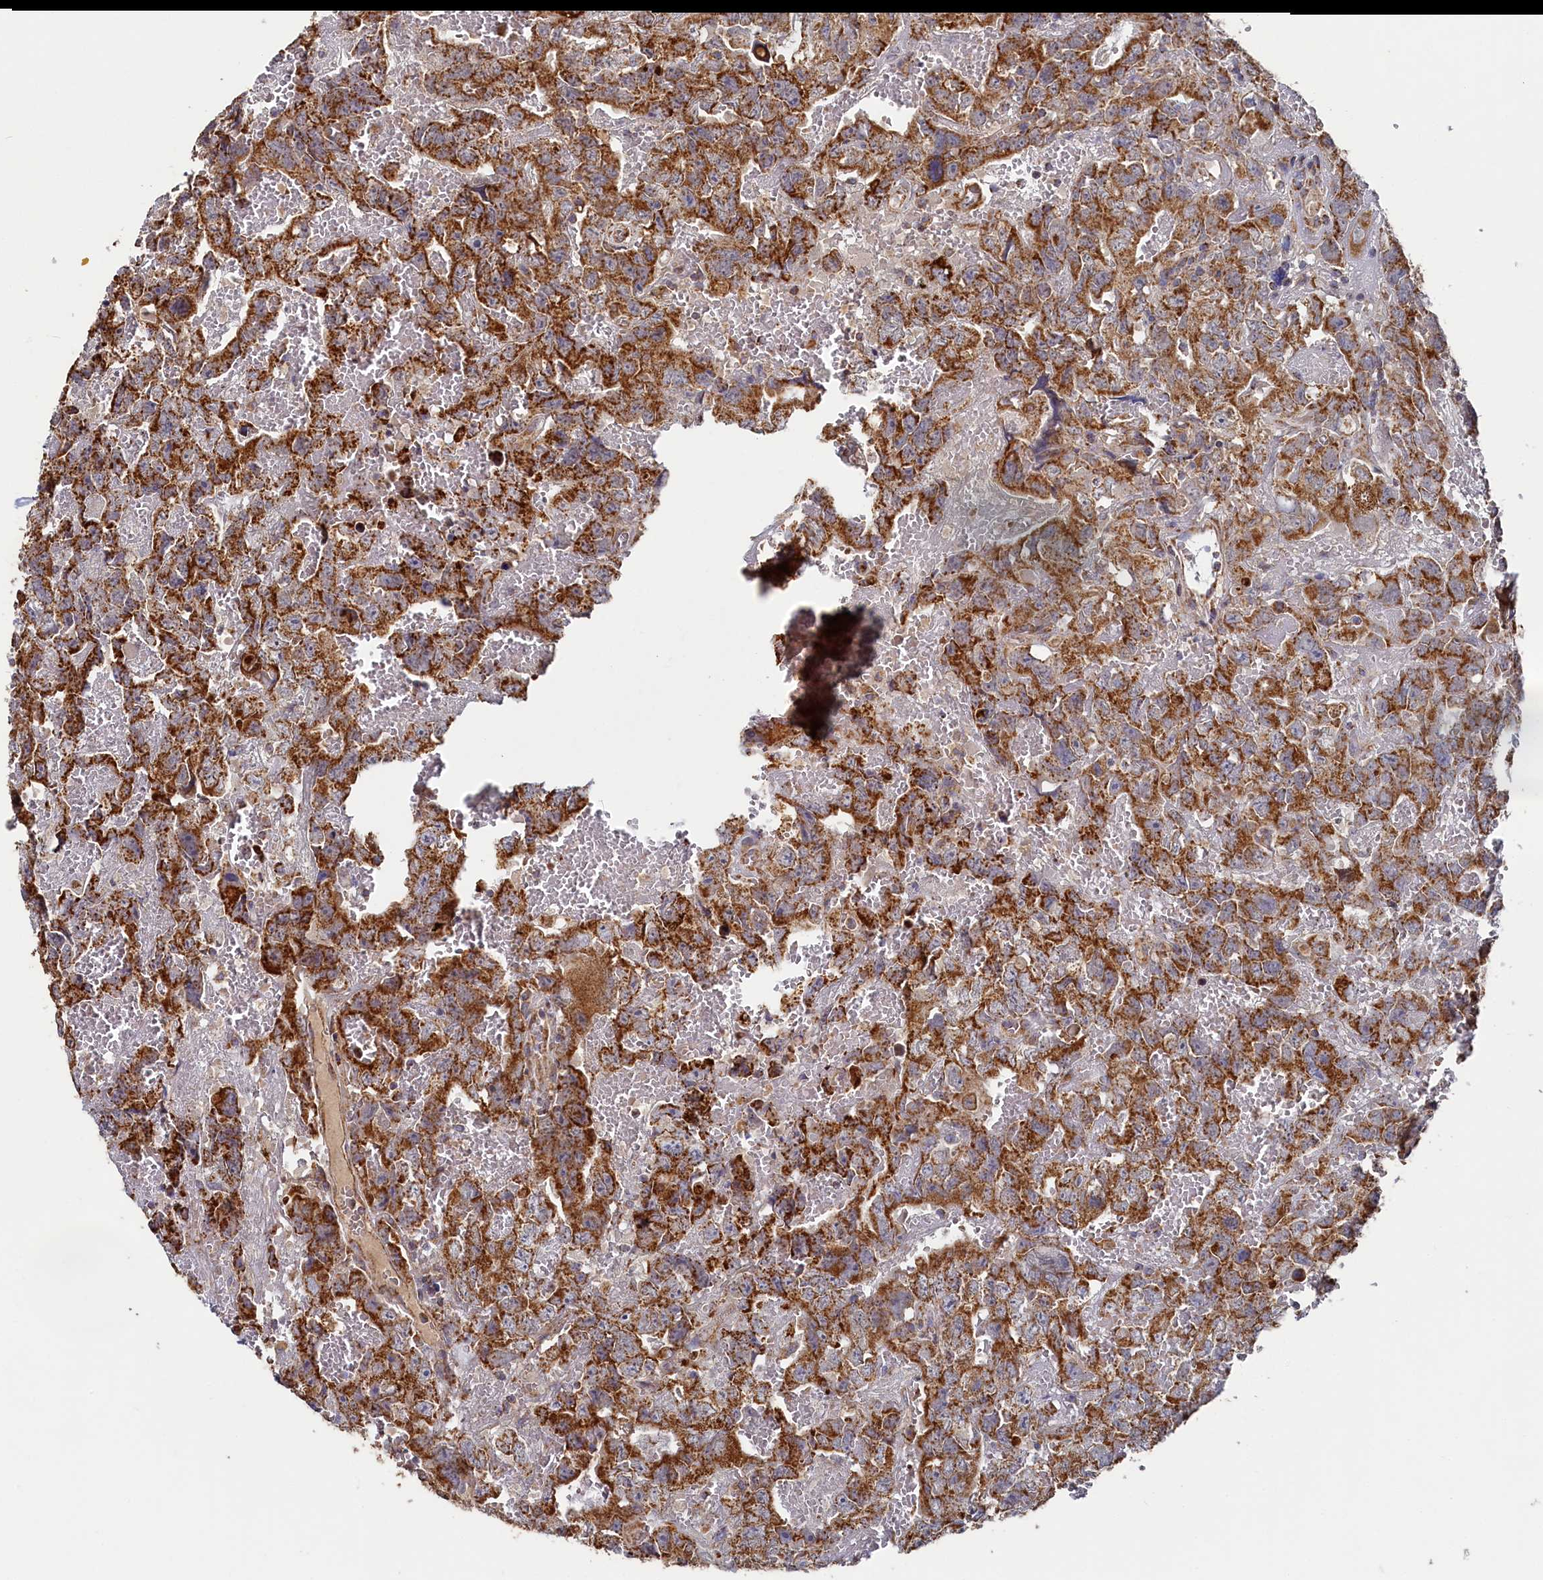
{"staining": {"intensity": "moderate", "quantity": ">75%", "location": "cytoplasmic/membranous"}, "tissue": "testis cancer", "cell_type": "Tumor cells", "image_type": "cancer", "snomed": [{"axis": "morphology", "description": "Carcinoma, Embryonal, NOS"}, {"axis": "topography", "description": "Testis"}], "caption": "Immunohistochemistry (IHC) of testis embryonal carcinoma demonstrates medium levels of moderate cytoplasmic/membranous staining in about >75% of tumor cells.", "gene": "HAUS2", "patient": {"sex": "male", "age": 45}}